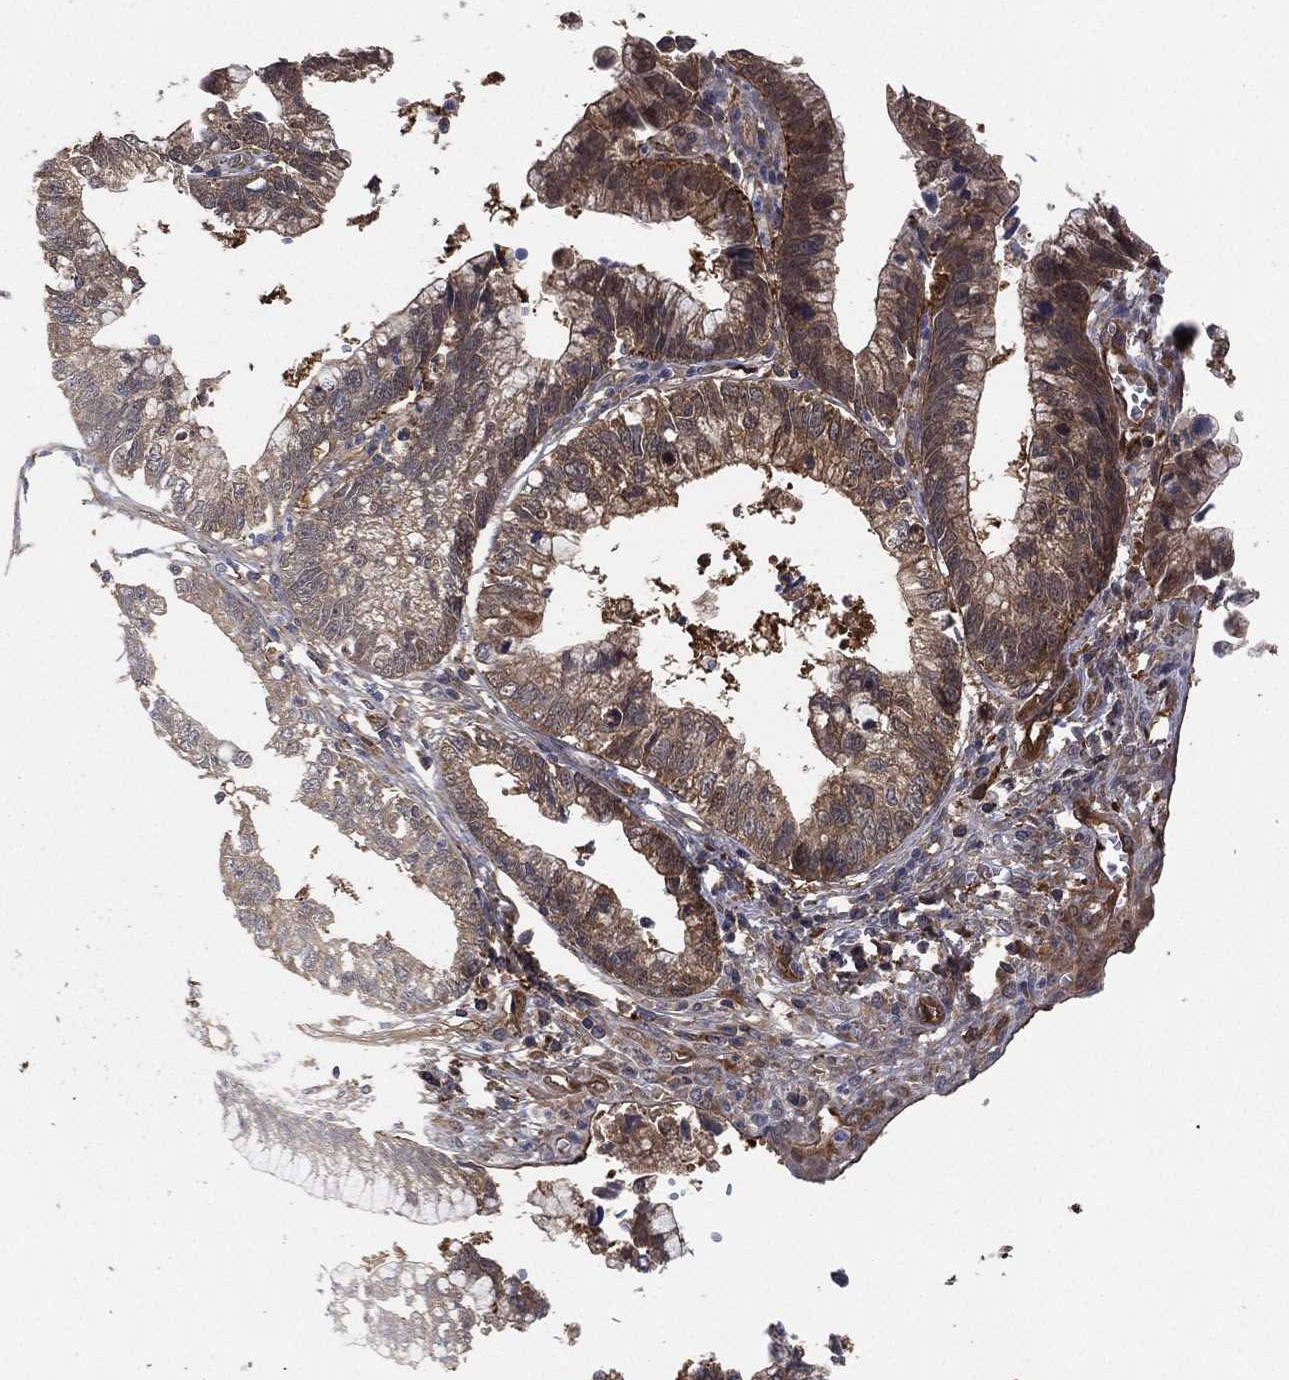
{"staining": {"intensity": "moderate", "quantity": ">75%", "location": "cytoplasmic/membranous"}, "tissue": "cervical cancer", "cell_type": "Tumor cells", "image_type": "cancer", "snomed": [{"axis": "morphology", "description": "Adenocarcinoma, NOS"}, {"axis": "topography", "description": "Cervix"}], "caption": "A high-resolution micrograph shows immunohistochemistry (IHC) staining of adenocarcinoma (cervical), which shows moderate cytoplasmic/membranous positivity in about >75% of tumor cells.", "gene": "PSMG4", "patient": {"sex": "female", "age": 44}}